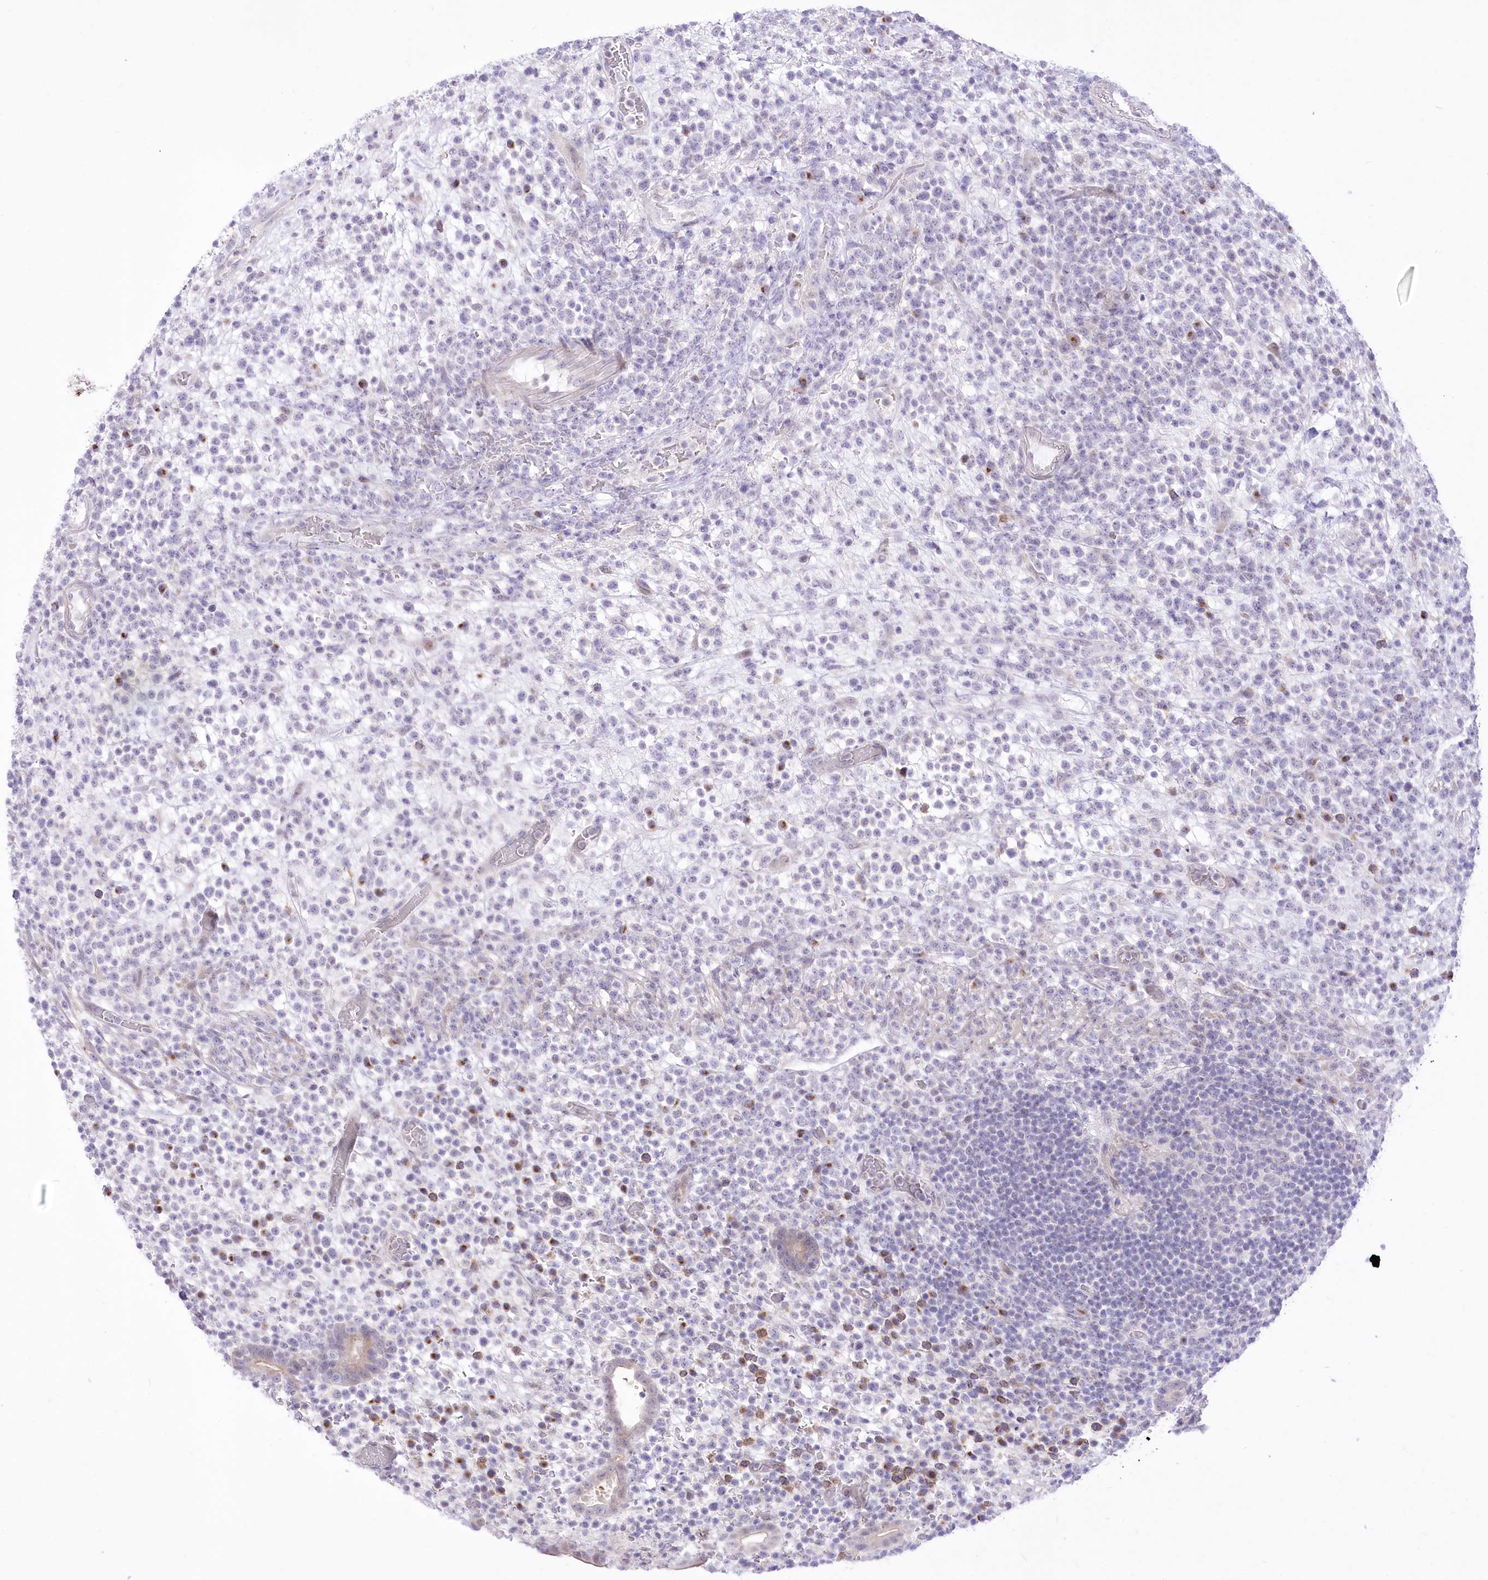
{"staining": {"intensity": "negative", "quantity": "none", "location": "none"}, "tissue": "lymphoma", "cell_type": "Tumor cells", "image_type": "cancer", "snomed": [{"axis": "morphology", "description": "Malignant lymphoma, non-Hodgkin's type, High grade"}, {"axis": "topography", "description": "Colon"}], "caption": "Immunohistochemical staining of human high-grade malignant lymphoma, non-Hodgkin's type displays no significant expression in tumor cells. (Stains: DAB (3,3'-diaminobenzidine) immunohistochemistry with hematoxylin counter stain, Microscopy: brightfield microscopy at high magnification).", "gene": "BEND7", "patient": {"sex": "female", "age": 53}}